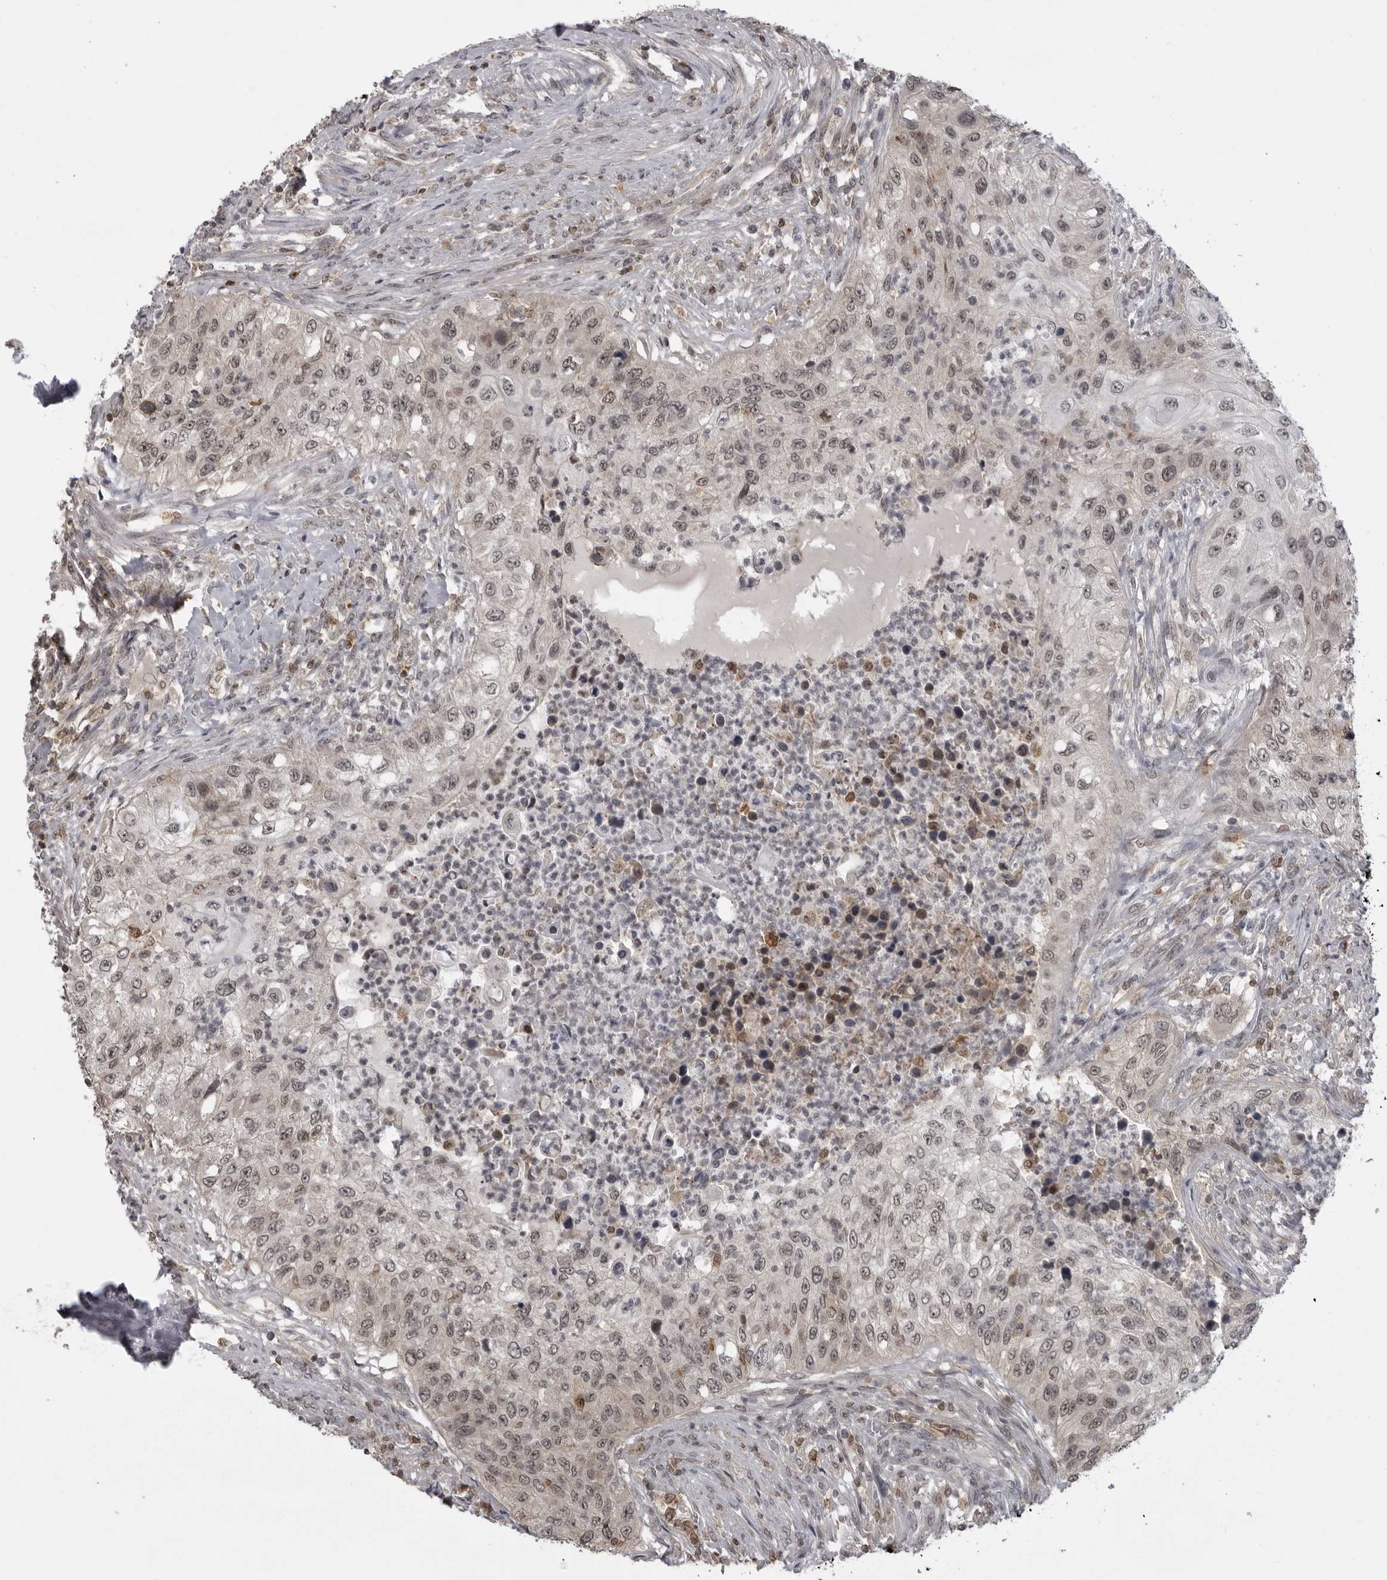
{"staining": {"intensity": "weak", "quantity": ">75%", "location": "nuclear"}, "tissue": "urothelial cancer", "cell_type": "Tumor cells", "image_type": "cancer", "snomed": [{"axis": "morphology", "description": "Urothelial carcinoma, High grade"}, {"axis": "topography", "description": "Urinary bladder"}], "caption": "Immunohistochemical staining of high-grade urothelial carcinoma exhibits low levels of weak nuclear protein expression in approximately >75% of tumor cells. Immunohistochemistry stains the protein of interest in brown and the nuclei are stained blue.", "gene": "PDCL3", "patient": {"sex": "female", "age": 60}}